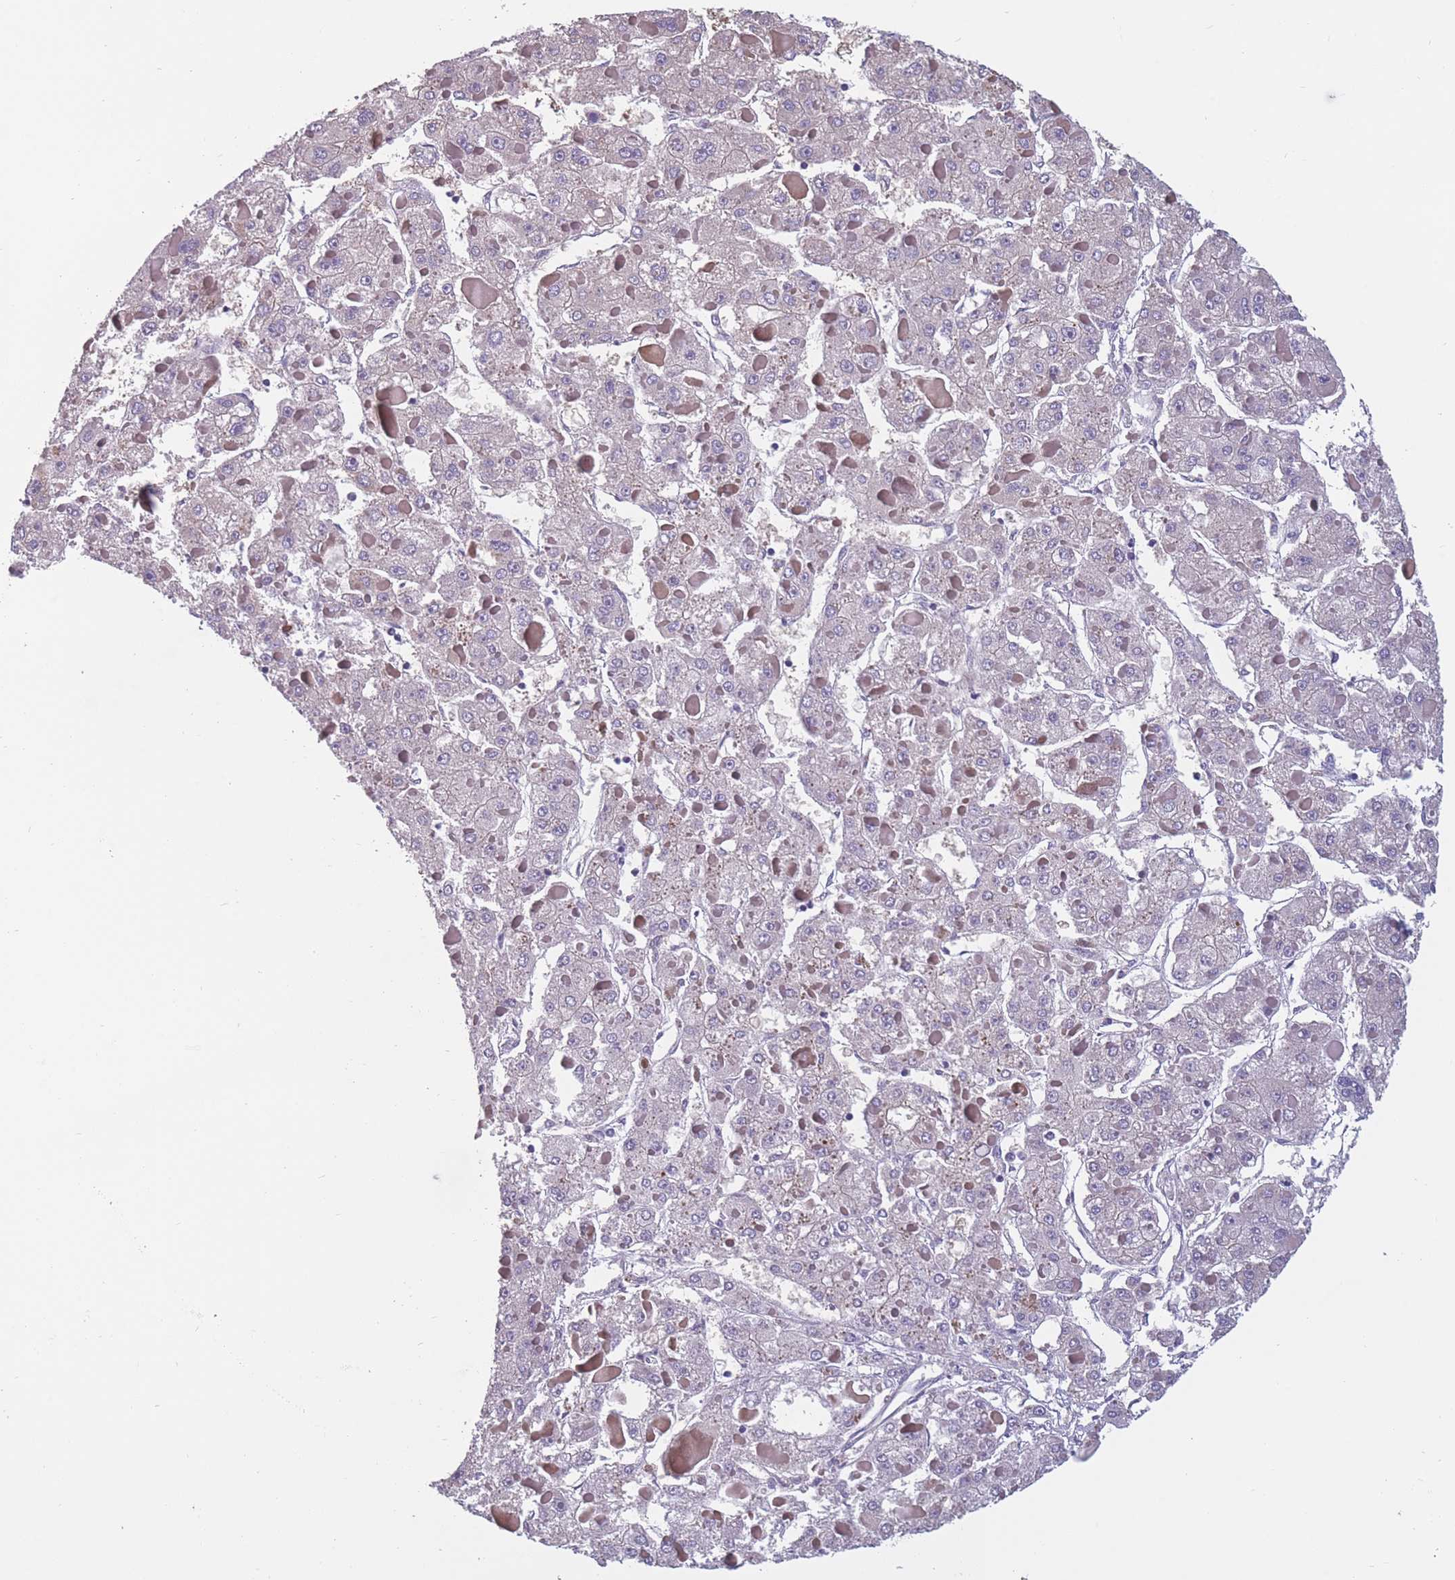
{"staining": {"intensity": "negative", "quantity": "none", "location": "none"}, "tissue": "liver cancer", "cell_type": "Tumor cells", "image_type": "cancer", "snomed": [{"axis": "morphology", "description": "Carcinoma, Hepatocellular, NOS"}, {"axis": "topography", "description": "Liver"}], "caption": "Immunohistochemistry (IHC) of liver cancer (hepatocellular carcinoma) shows no expression in tumor cells.", "gene": "FAM83F", "patient": {"sex": "female", "age": 73}}